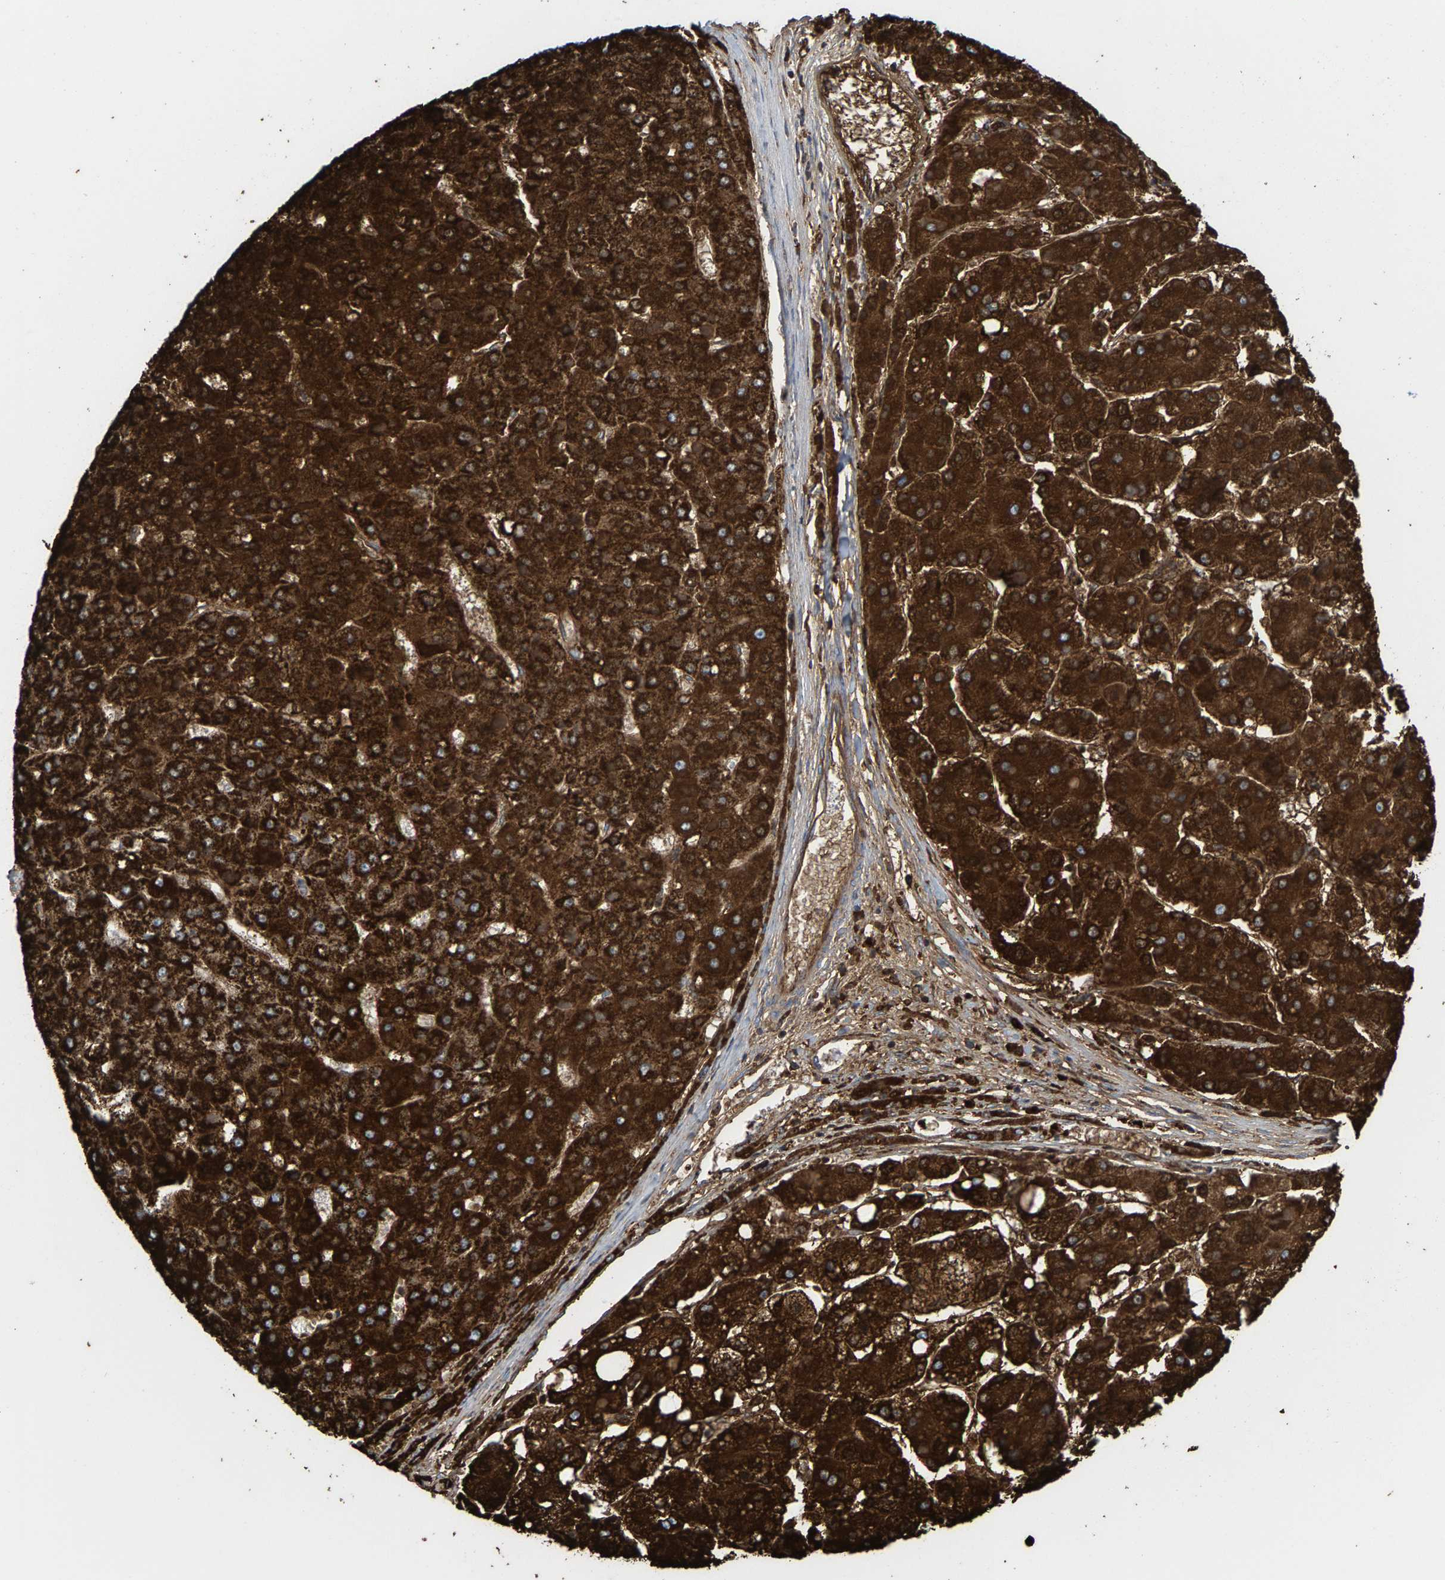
{"staining": {"intensity": "strong", "quantity": ">75%", "location": "cytoplasmic/membranous"}, "tissue": "liver cancer", "cell_type": "Tumor cells", "image_type": "cancer", "snomed": [{"axis": "morphology", "description": "Carcinoma, Hepatocellular, NOS"}, {"axis": "topography", "description": "Liver"}], "caption": "The photomicrograph reveals staining of hepatocellular carcinoma (liver), revealing strong cytoplasmic/membranous protein staining (brown color) within tumor cells.", "gene": "ECHS1", "patient": {"sex": "female", "age": 73}}